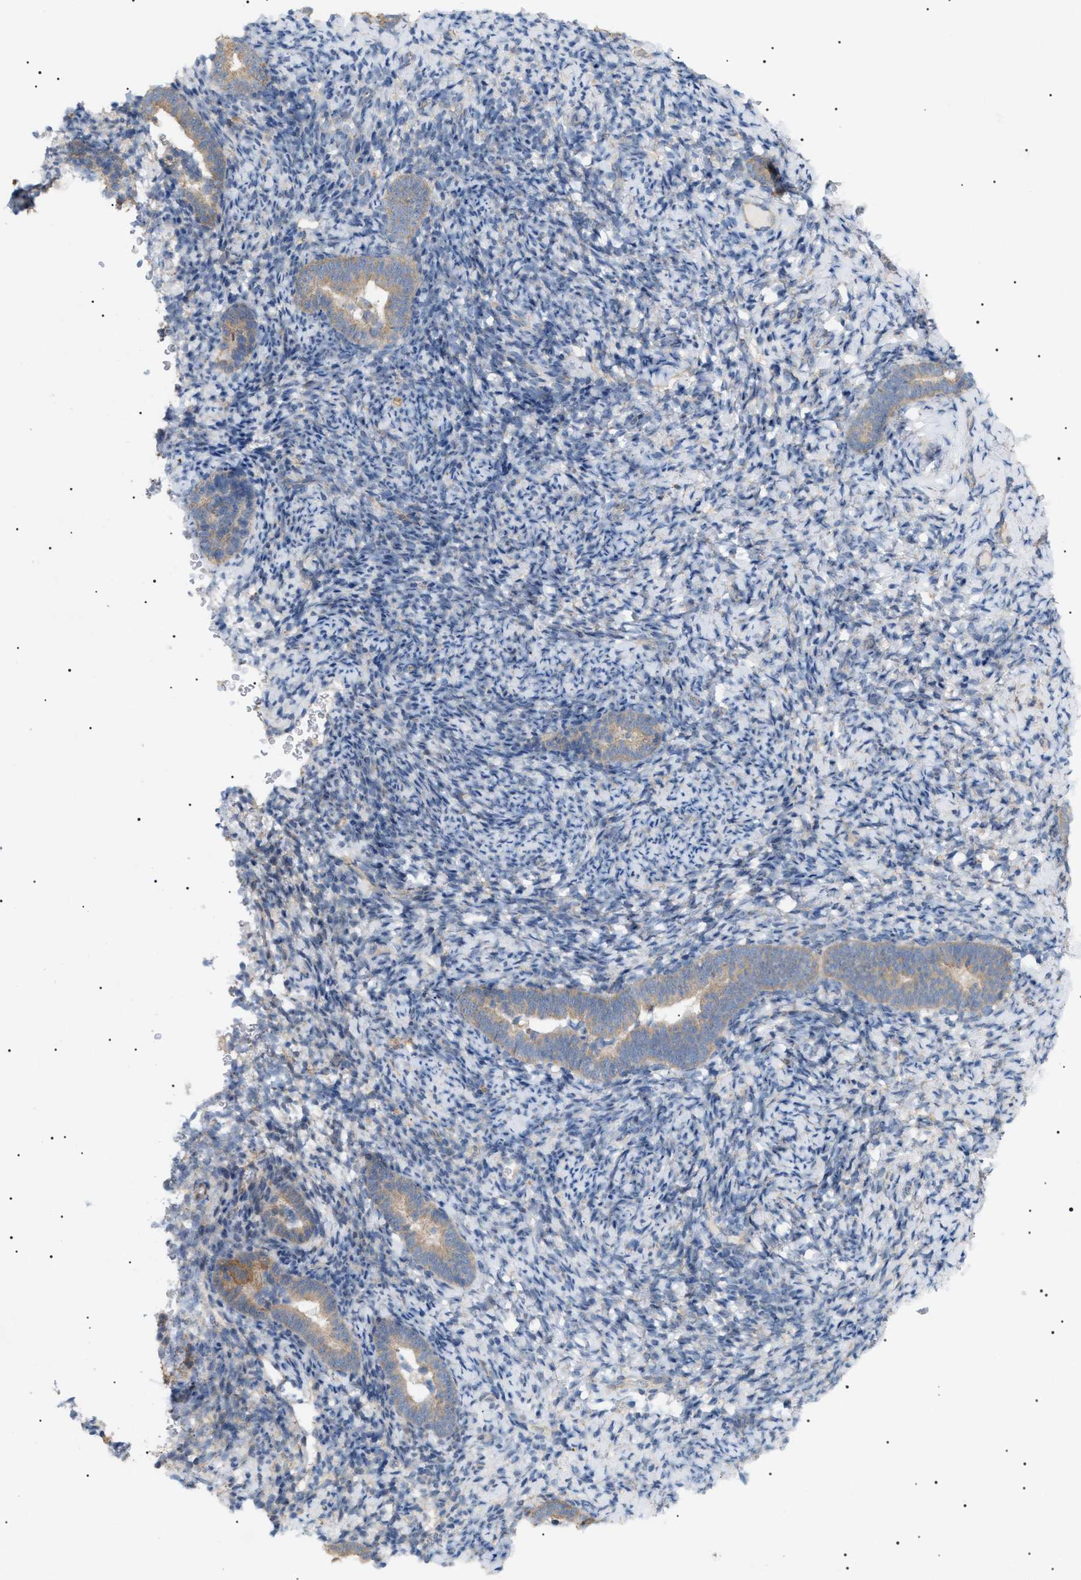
{"staining": {"intensity": "weak", "quantity": "<25%", "location": "cytoplasmic/membranous"}, "tissue": "endometrium", "cell_type": "Cells in endometrial stroma", "image_type": "normal", "snomed": [{"axis": "morphology", "description": "Normal tissue, NOS"}, {"axis": "topography", "description": "Endometrium"}], "caption": "High power microscopy histopathology image of an immunohistochemistry (IHC) histopathology image of normal endometrium, revealing no significant staining in cells in endometrial stroma.", "gene": "IRS2", "patient": {"sex": "female", "age": 51}}